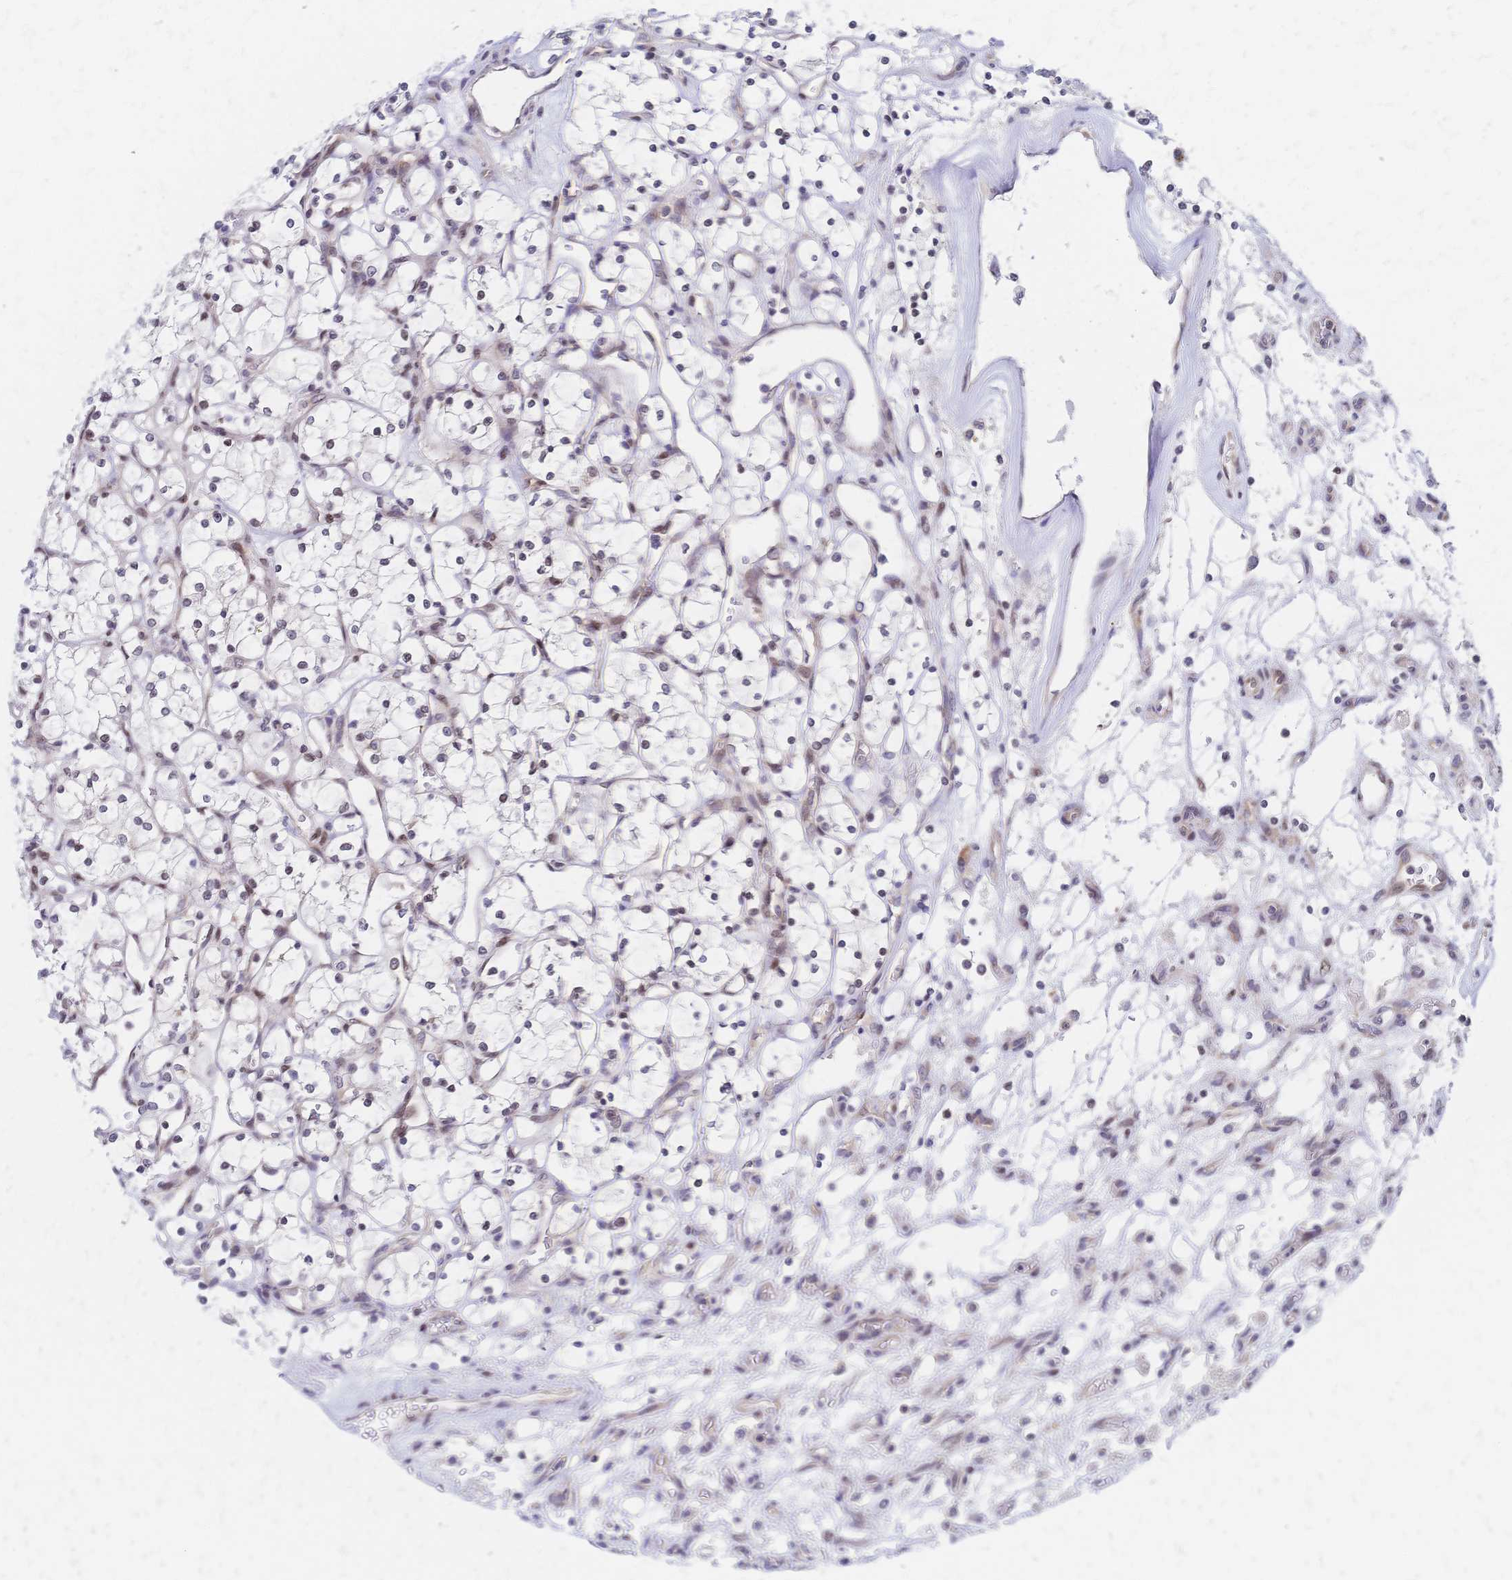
{"staining": {"intensity": "negative", "quantity": "none", "location": "none"}, "tissue": "renal cancer", "cell_type": "Tumor cells", "image_type": "cancer", "snomed": [{"axis": "morphology", "description": "Adenocarcinoma, NOS"}, {"axis": "topography", "description": "Kidney"}], "caption": "DAB immunohistochemical staining of human renal cancer shows no significant positivity in tumor cells.", "gene": "CBX7", "patient": {"sex": "female", "age": 69}}